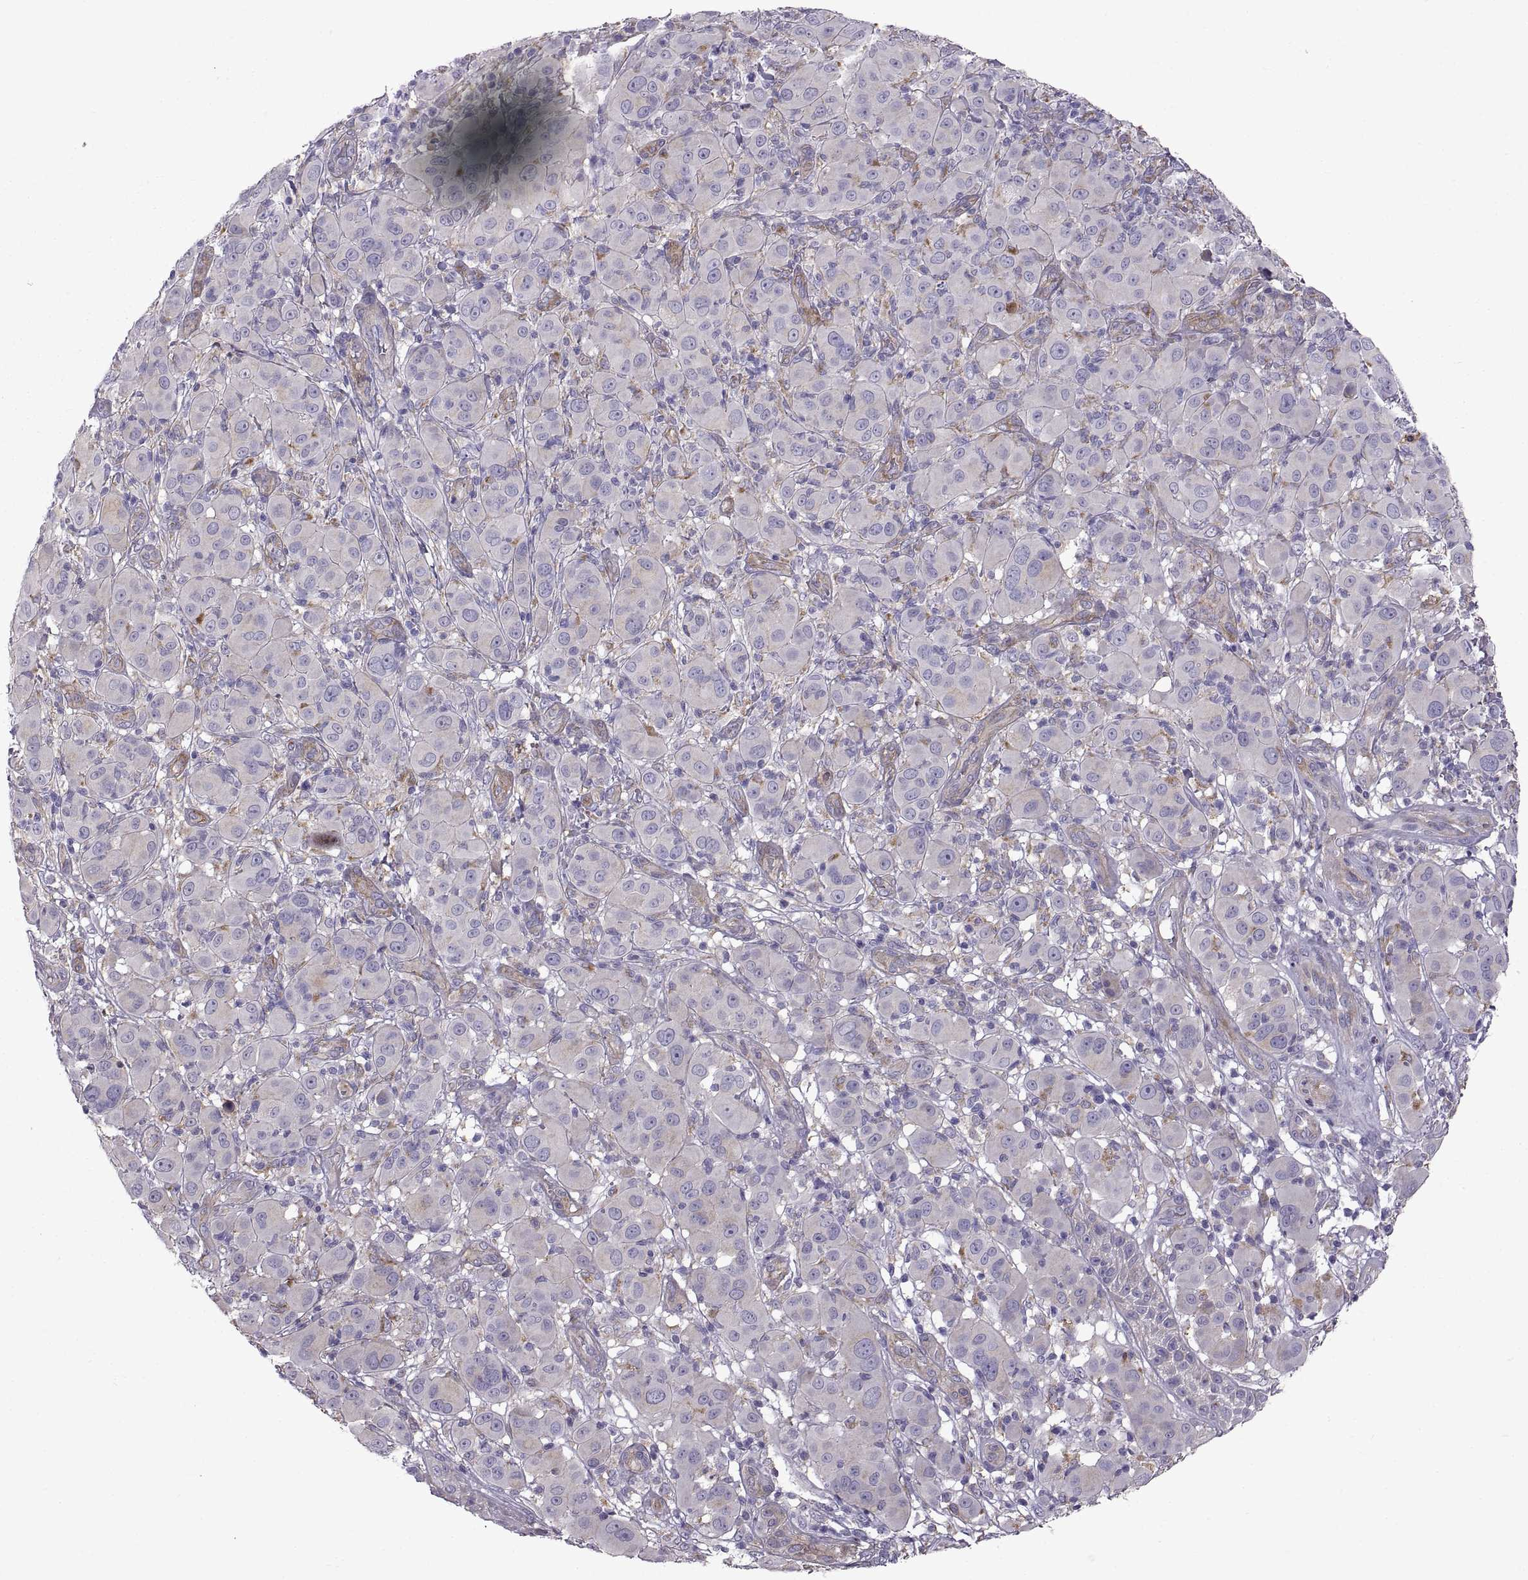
{"staining": {"intensity": "negative", "quantity": "none", "location": "none"}, "tissue": "melanoma", "cell_type": "Tumor cells", "image_type": "cancer", "snomed": [{"axis": "morphology", "description": "Malignant melanoma, NOS"}, {"axis": "topography", "description": "Skin"}], "caption": "This is an immunohistochemistry (IHC) photomicrograph of melanoma. There is no expression in tumor cells.", "gene": "ARSL", "patient": {"sex": "female", "age": 87}}